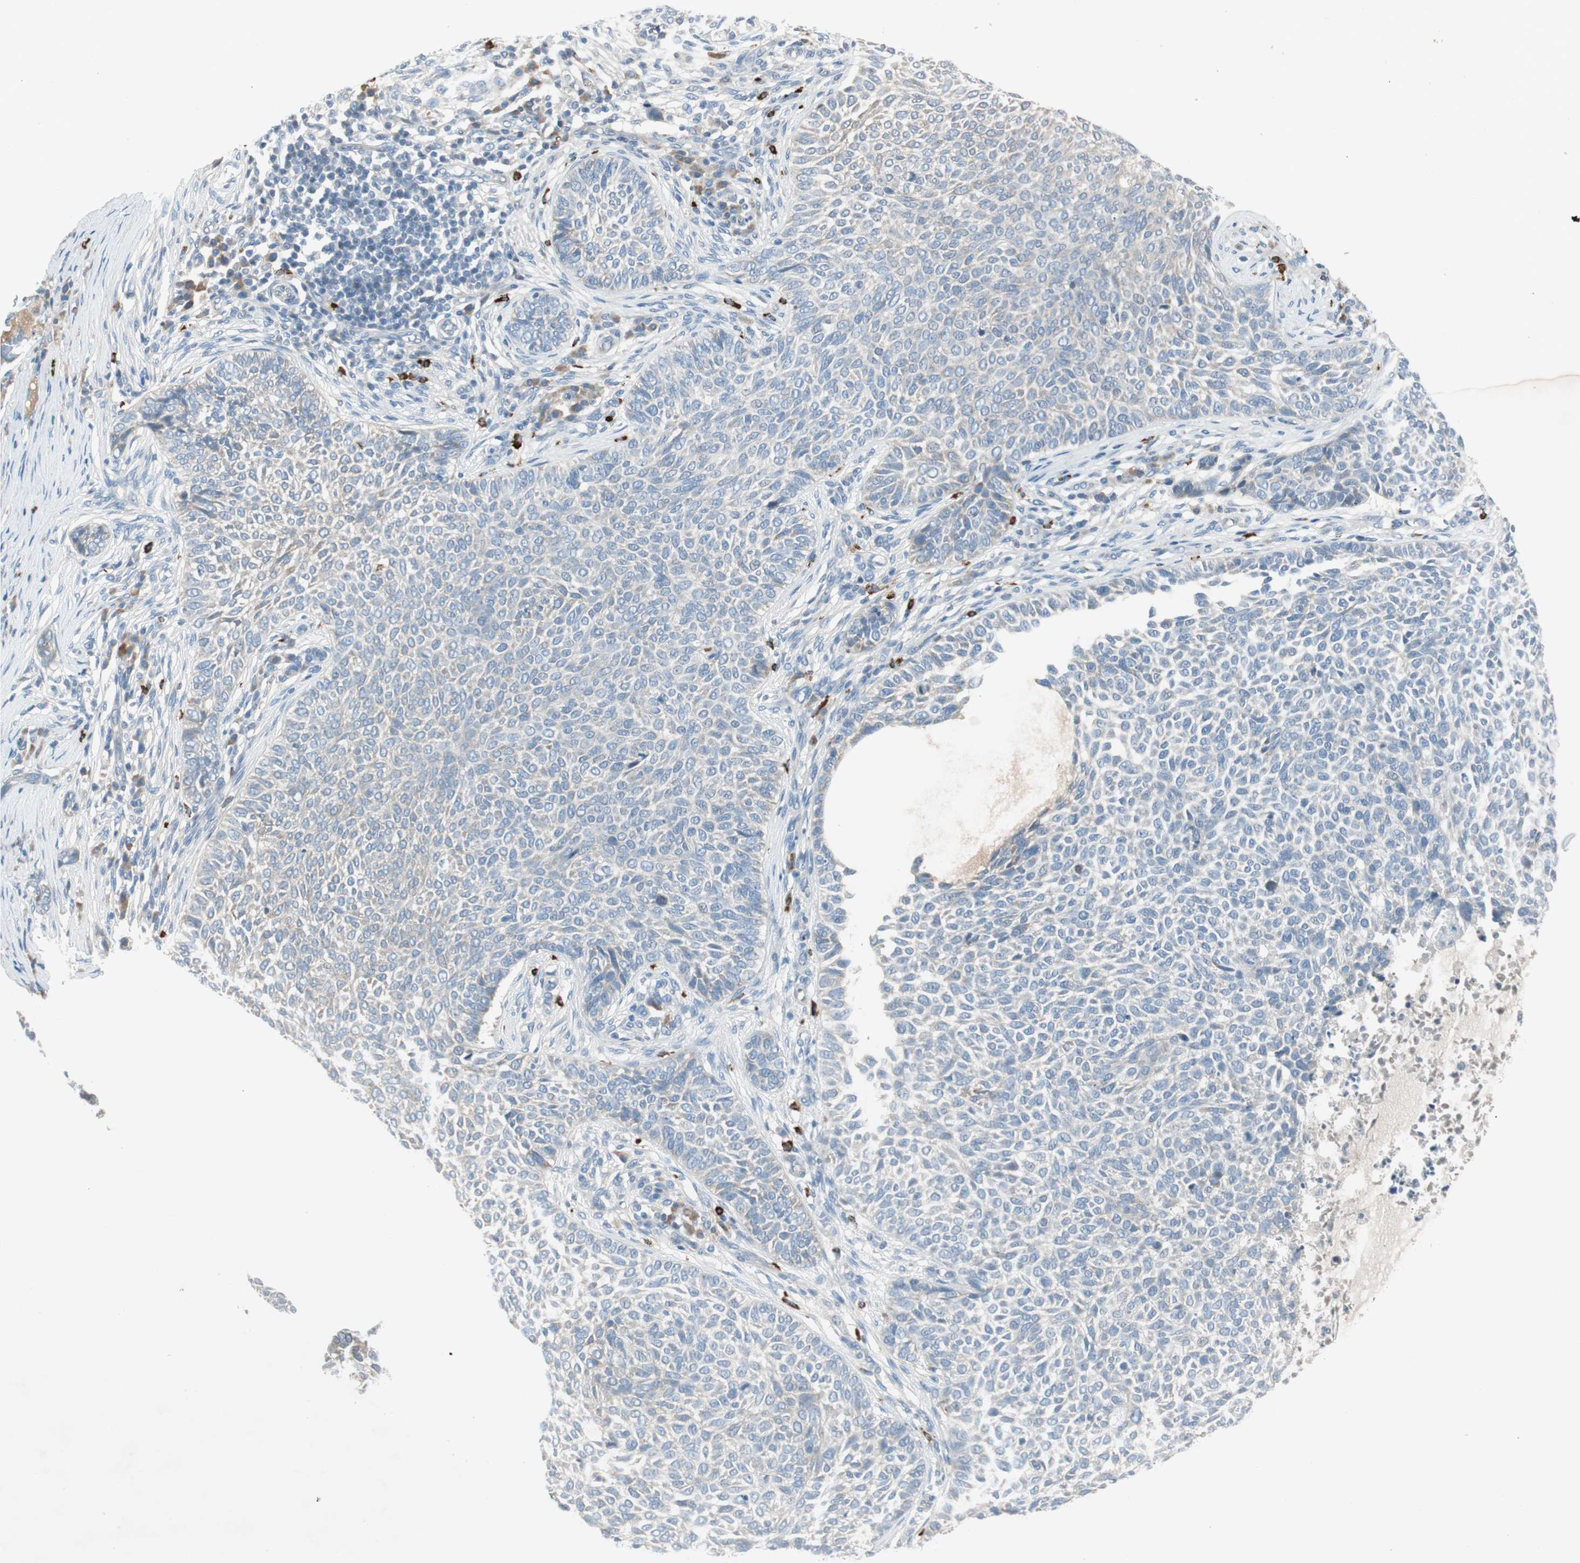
{"staining": {"intensity": "negative", "quantity": "none", "location": "none"}, "tissue": "skin cancer", "cell_type": "Tumor cells", "image_type": "cancer", "snomed": [{"axis": "morphology", "description": "Basal cell carcinoma"}, {"axis": "topography", "description": "Skin"}], "caption": "Skin cancer stained for a protein using immunohistochemistry (IHC) reveals no staining tumor cells.", "gene": "MAPRE3", "patient": {"sex": "male", "age": 87}}